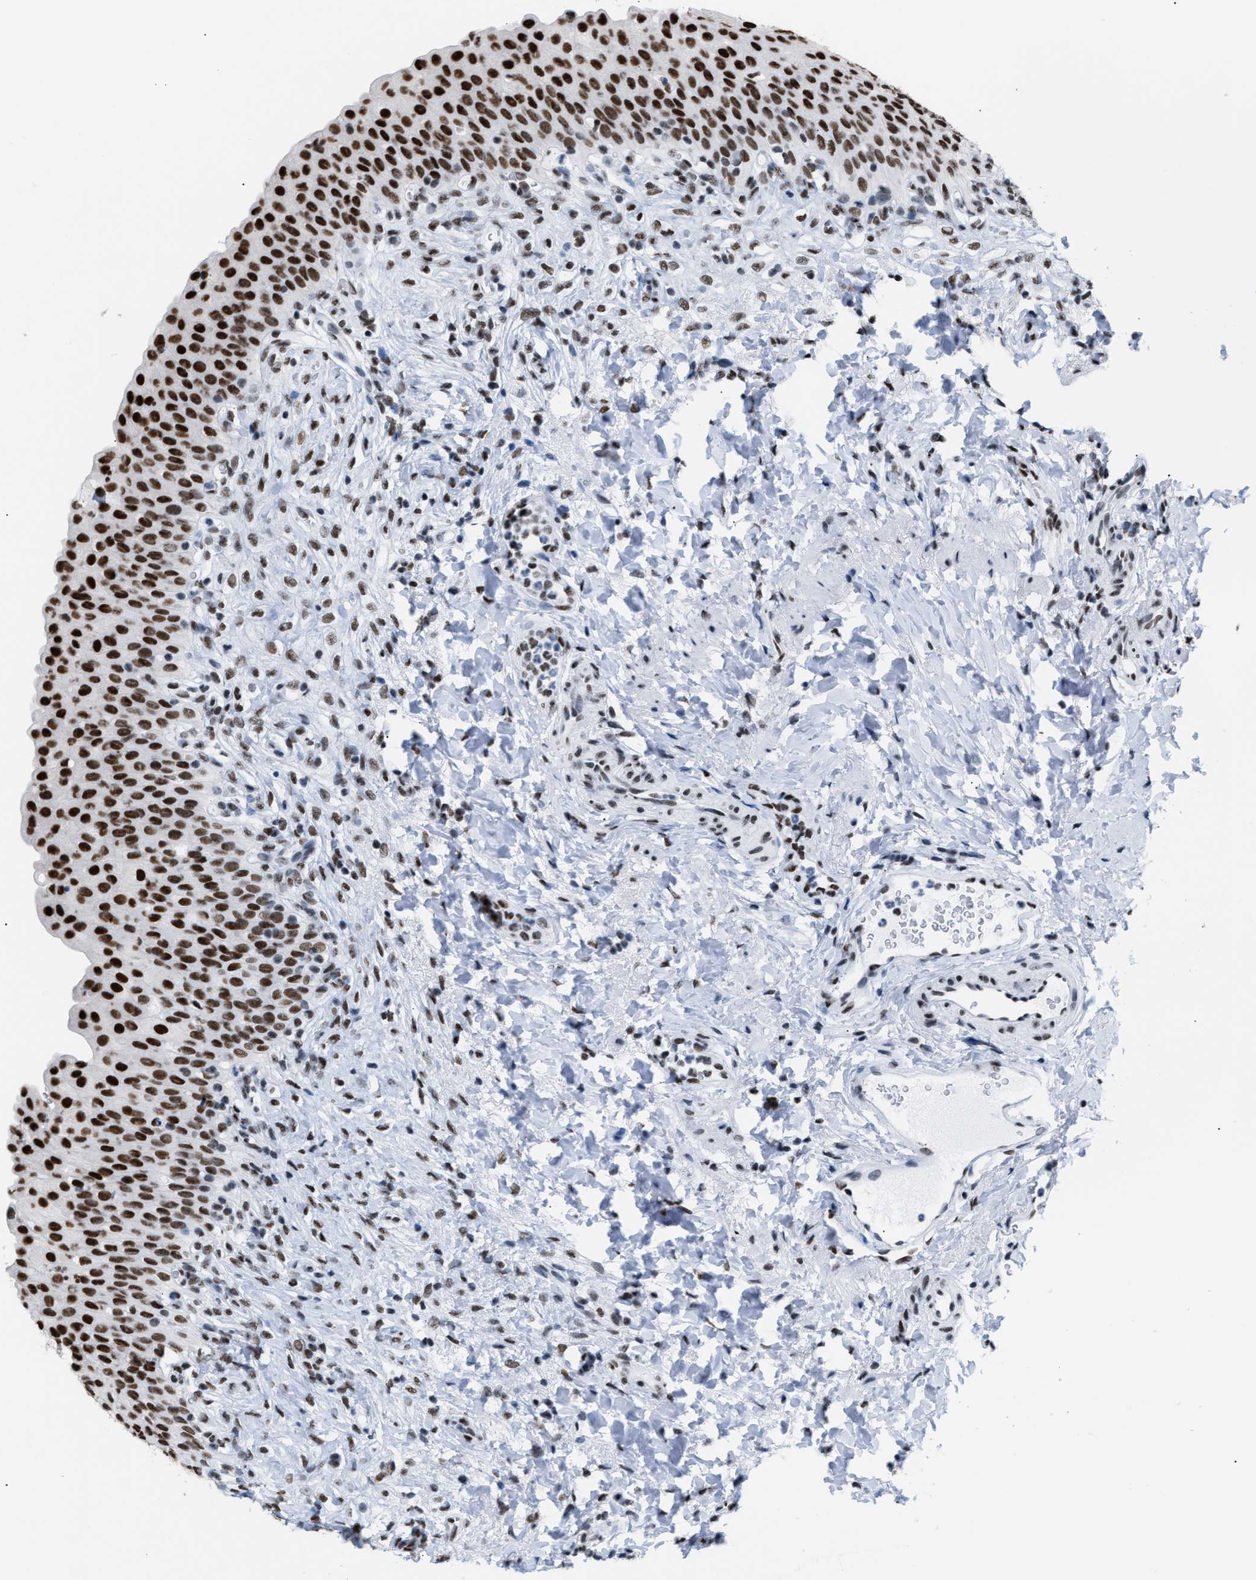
{"staining": {"intensity": "strong", "quantity": ">75%", "location": "nuclear"}, "tissue": "urinary bladder", "cell_type": "Urothelial cells", "image_type": "normal", "snomed": [{"axis": "morphology", "description": "Urothelial carcinoma, High grade"}, {"axis": "topography", "description": "Urinary bladder"}], "caption": "Protein staining exhibits strong nuclear expression in about >75% of urothelial cells in normal urinary bladder.", "gene": "CCAR2", "patient": {"sex": "male", "age": 46}}